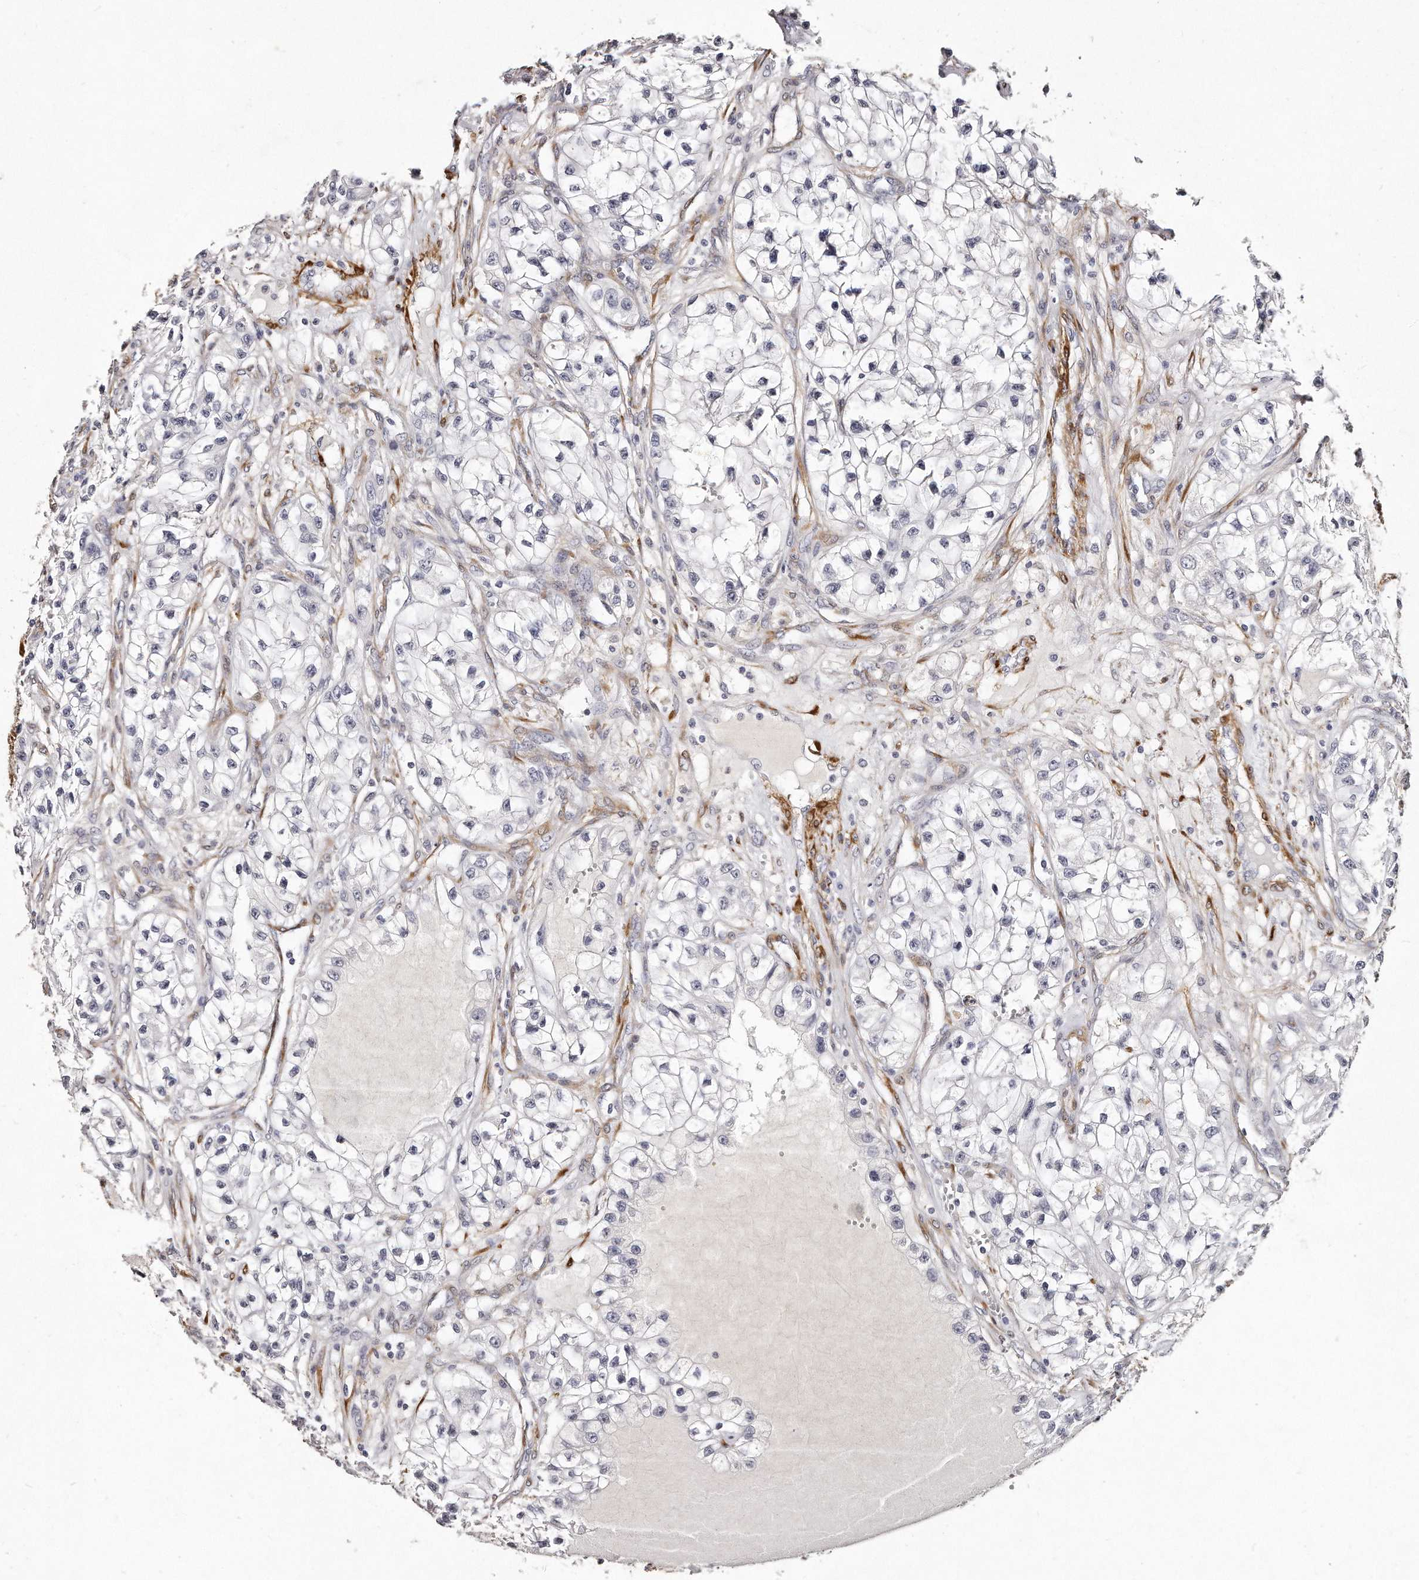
{"staining": {"intensity": "negative", "quantity": "none", "location": "none"}, "tissue": "renal cancer", "cell_type": "Tumor cells", "image_type": "cancer", "snomed": [{"axis": "morphology", "description": "Adenocarcinoma, NOS"}, {"axis": "topography", "description": "Kidney"}], "caption": "The immunohistochemistry photomicrograph has no significant positivity in tumor cells of renal adenocarcinoma tissue.", "gene": "LMOD1", "patient": {"sex": "female", "age": 57}}